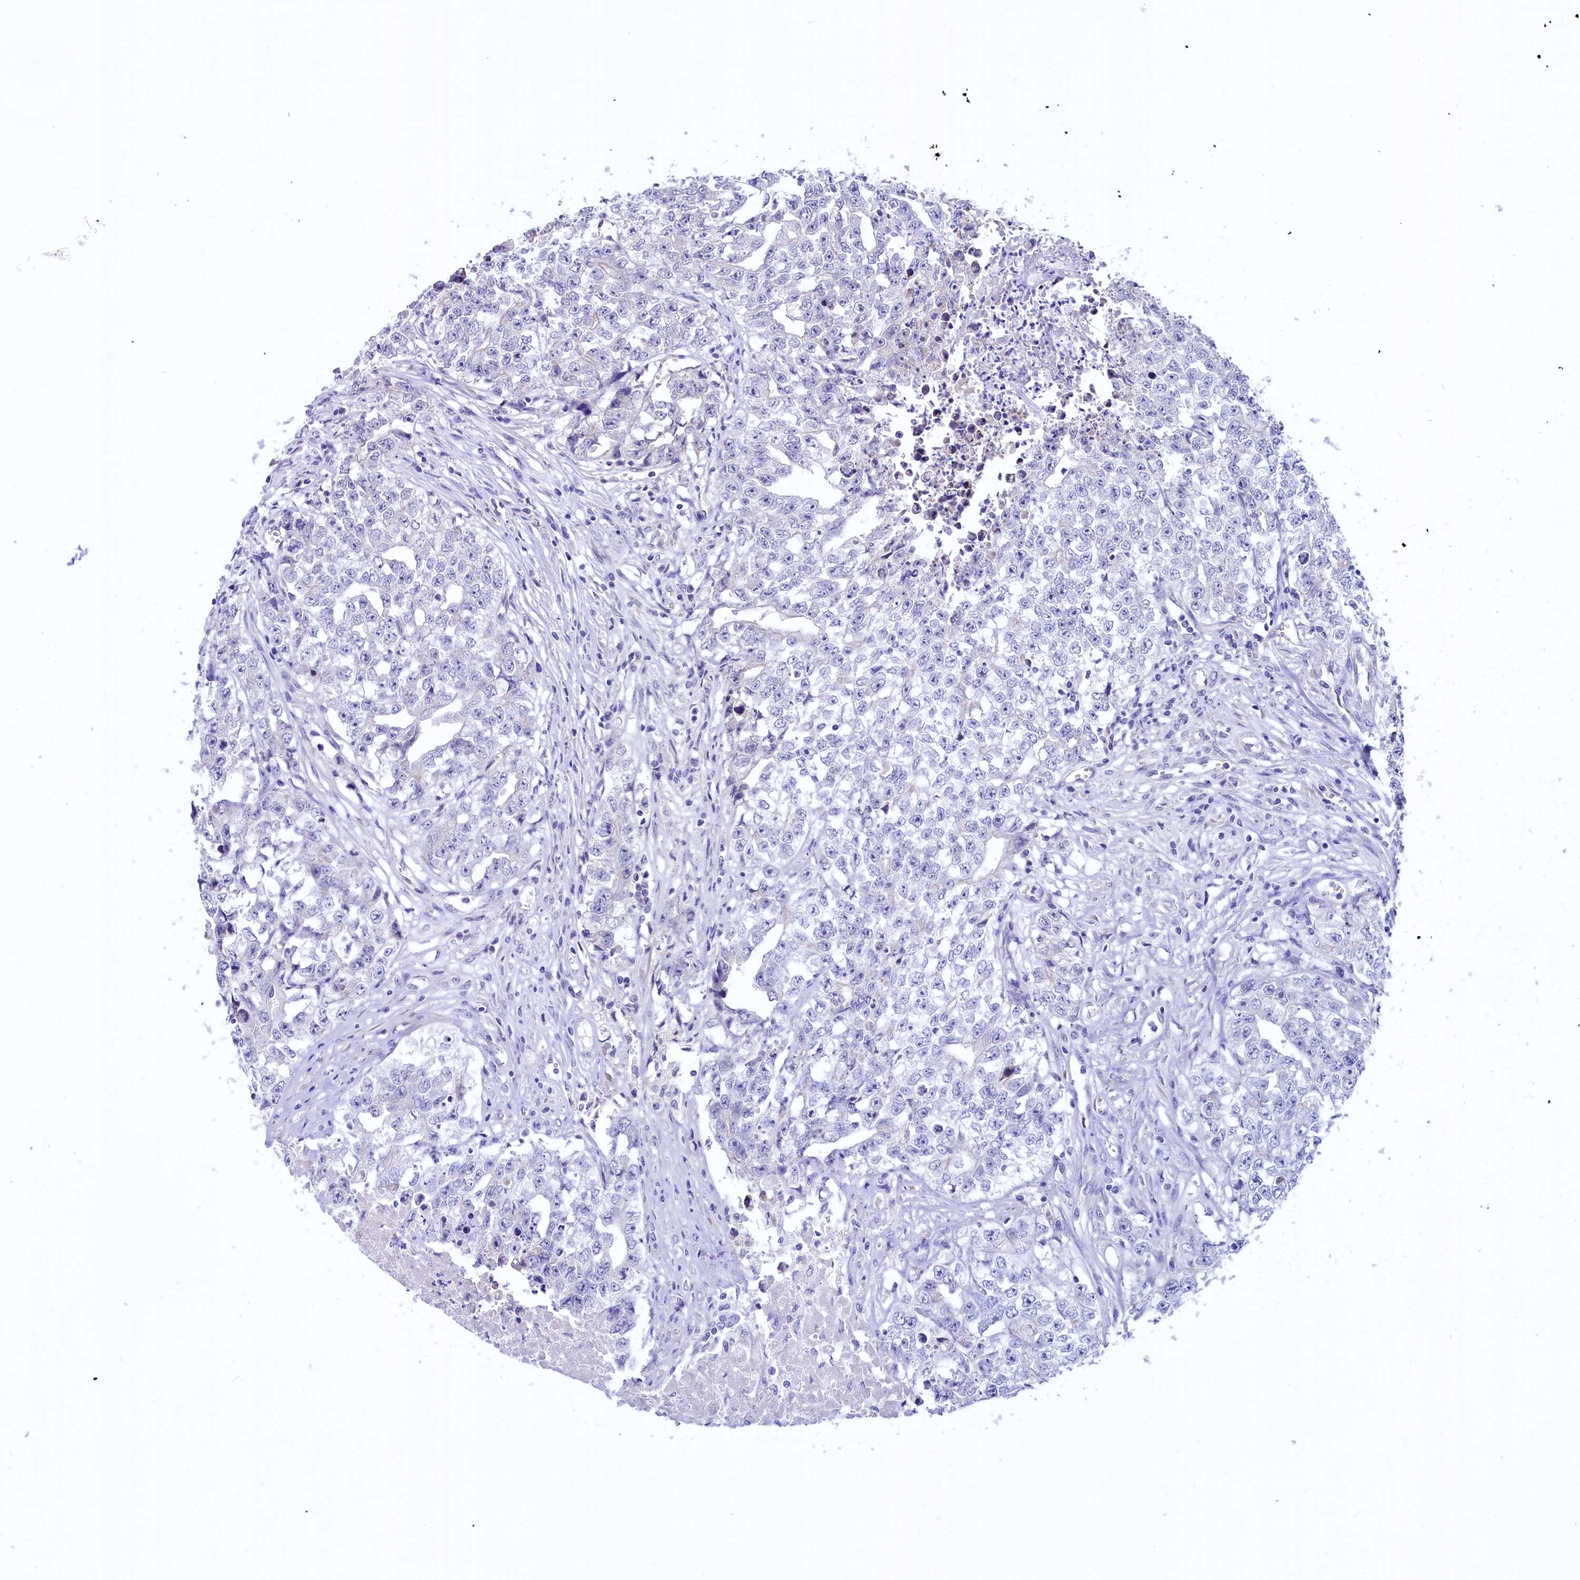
{"staining": {"intensity": "negative", "quantity": "none", "location": "none"}, "tissue": "testis cancer", "cell_type": "Tumor cells", "image_type": "cancer", "snomed": [{"axis": "morphology", "description": "Seminoma, NOS"}, {"axis": "morphology", "description": "Carcinoma, Embryonal, NOS"}, {"axis": "topography", "description": "Testis"}], "caption": "Tumor cells show no significant protein positivity in testis cancer (seminoma). Brightfield microscopy of immunohistochemistry stained with DAB (3,3'-diaminobenzidine) (brown) and hematoxylin (blue), captured at high magnification.", "gene": "ZSWIM4", "patient": {"sex": "male", "age": 43}}